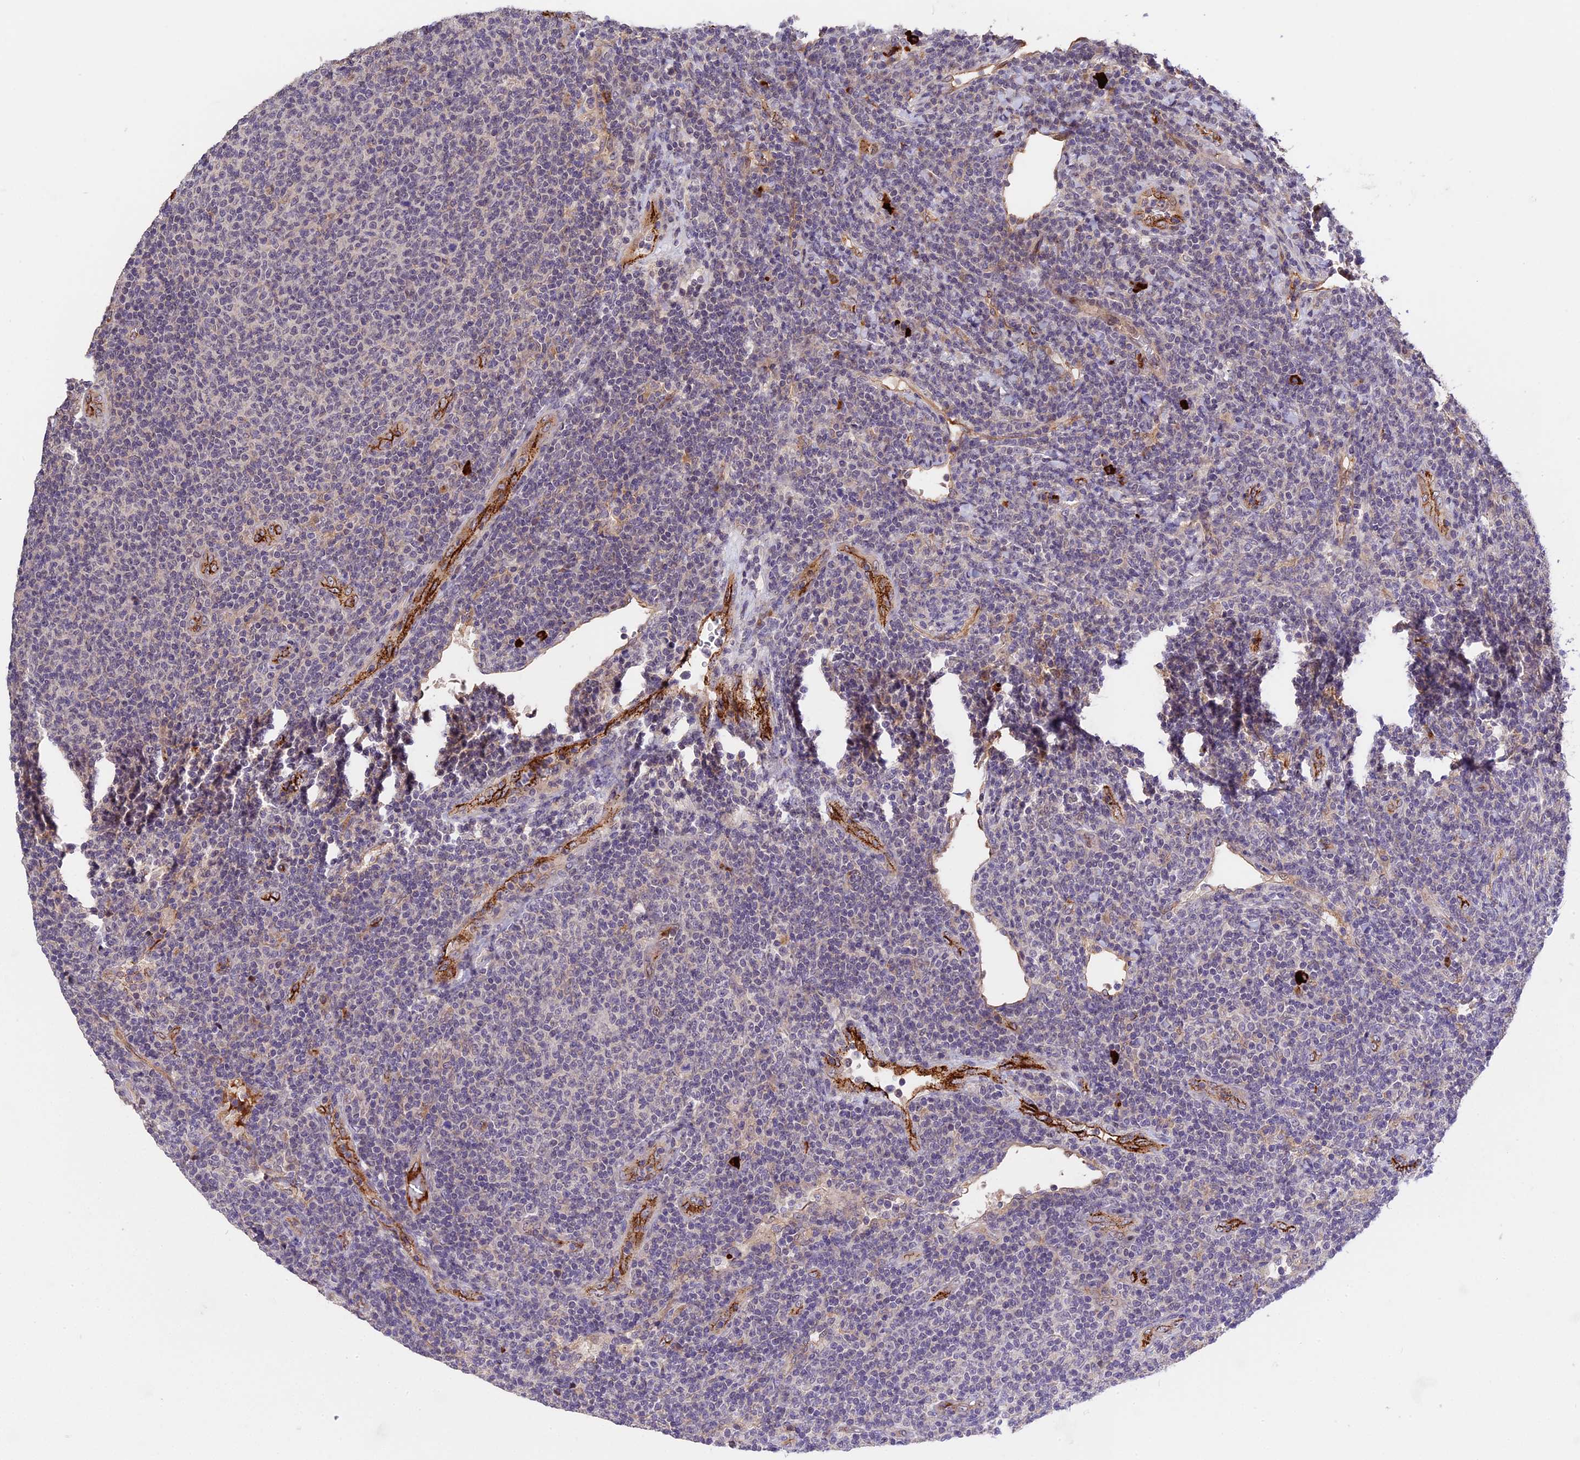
{"staining": {"intensity": "negative", "quantity": "none", "location": "none"}, "tissue": "lymphoma", "cell_type": "Tumor cells", "image_type": "cancer", "snomed": [{"axis": "morphology", "description": "Malignant lymphoma, non-Hodgkin's type, Low grade"}, {"axis": "topography", "description": "Lymph node"}], "caption": "An immunohistochemistry histopathology image of lymphoma is shown. There is no staining in tumor cells of lymphoma. (Stains: DAB (3,3'-diaminobenzidine) immunohistochemistry (IHC) with hematoxylin counter stain, Microscopy: brightfield microscopy at high magnification).", "gene": "MFSD2A", "patient": {"sex": "male", "age": 66}}